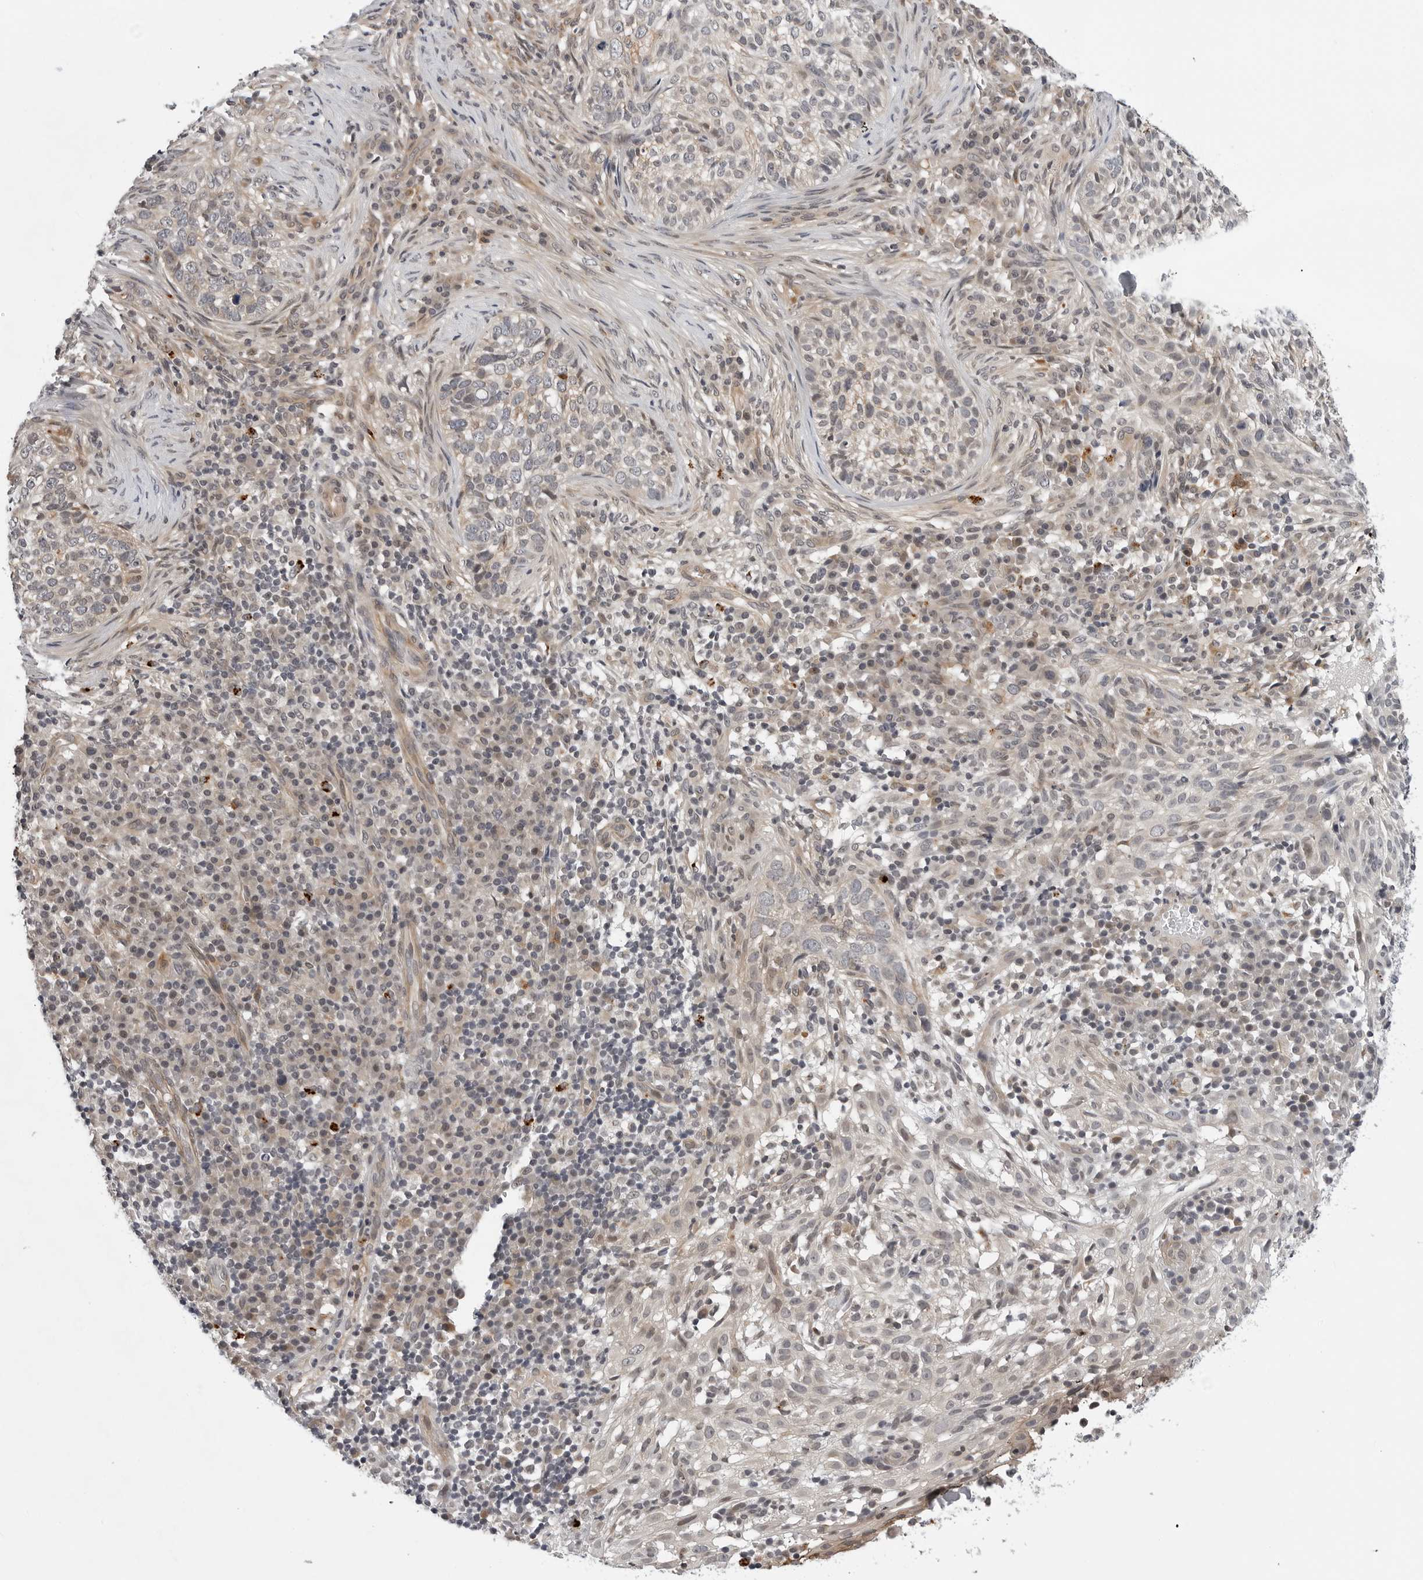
{"staining": {"intensity": "weak", "quantity": "<25%", "location": "cytoplasmic/membranous"}, "tissue": "skin cancer", "cell_type": "Tumor cells", "image_type": "cancer", "snomed": [{"axis": "morphology", "description": "Basal cell carcinoma"}, {"axis": "topography", "description": "Skin"}], "caption": "The immunohistochemistry (IHC) photomicrograph has no significant positivity in tumor cells of basal cell carcinoma (skin) tissue.", "gene": "KIAA1614", "patient": {"sex": "female", "age": 64}}